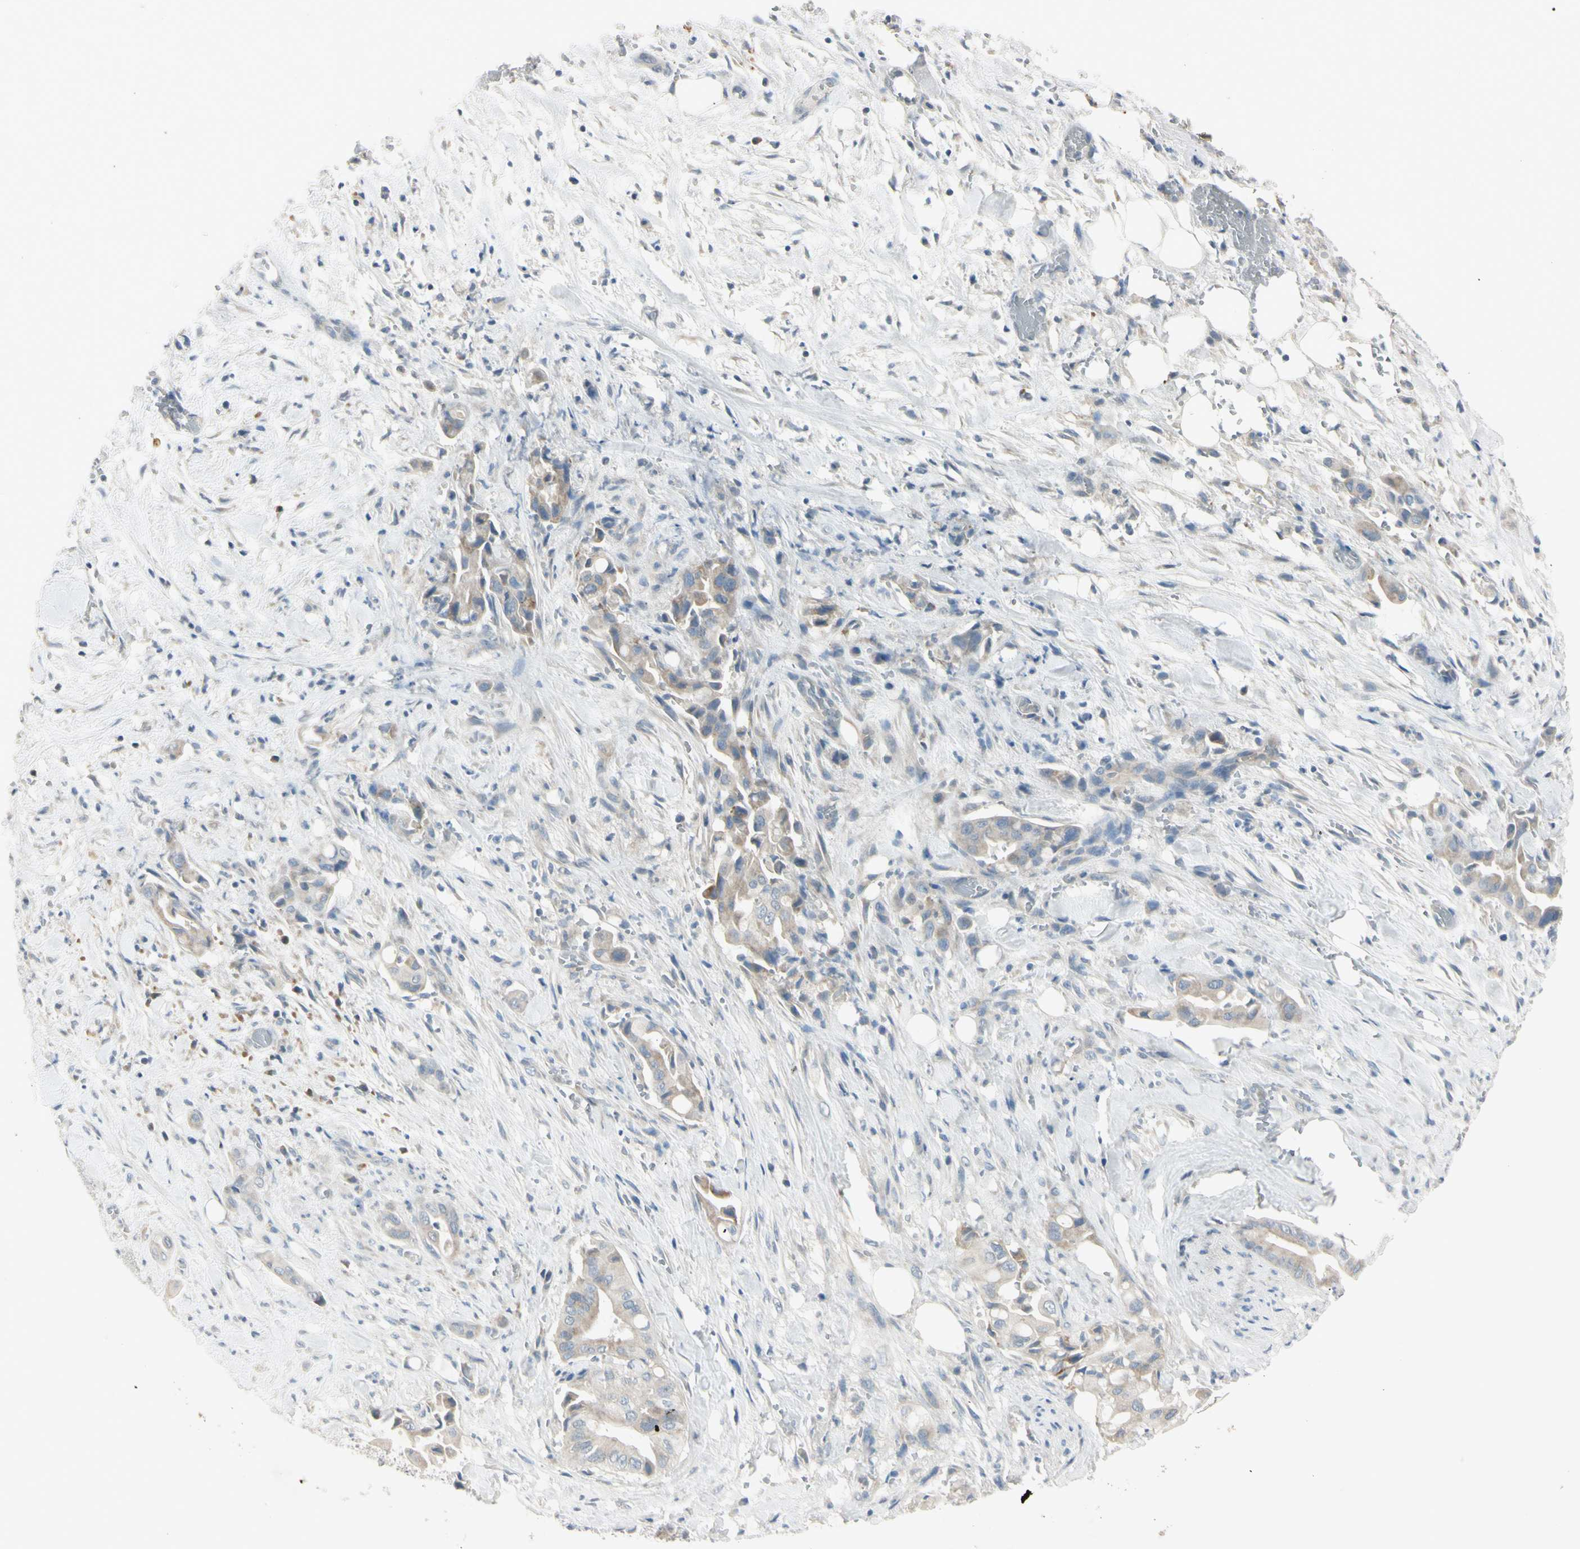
{"staining": {"intensity": "weak", "quantity": "25%-75%", "location": "cytoplasmic/membranous"}, "tissue": "liver cancer", "cell_type": "Tumor cells", "image_type": "cancer", "snomed": [{"axis": "morphology", "description": "Cholangiocarcinoma"}, {"axis": "topography", "description": "Liver"}], "caption": "Immunohistochemistry histopathology image of neoplastic tissue: liver cancer stained using IHC shows low levels of weak protein expression localized specifically in the cytoplasmic/membranous of tumor cells, appearing as a cytoplasmic/membranous brown color.", "gene": "AATK", "patient": {"sex": "female", "age": 68}}